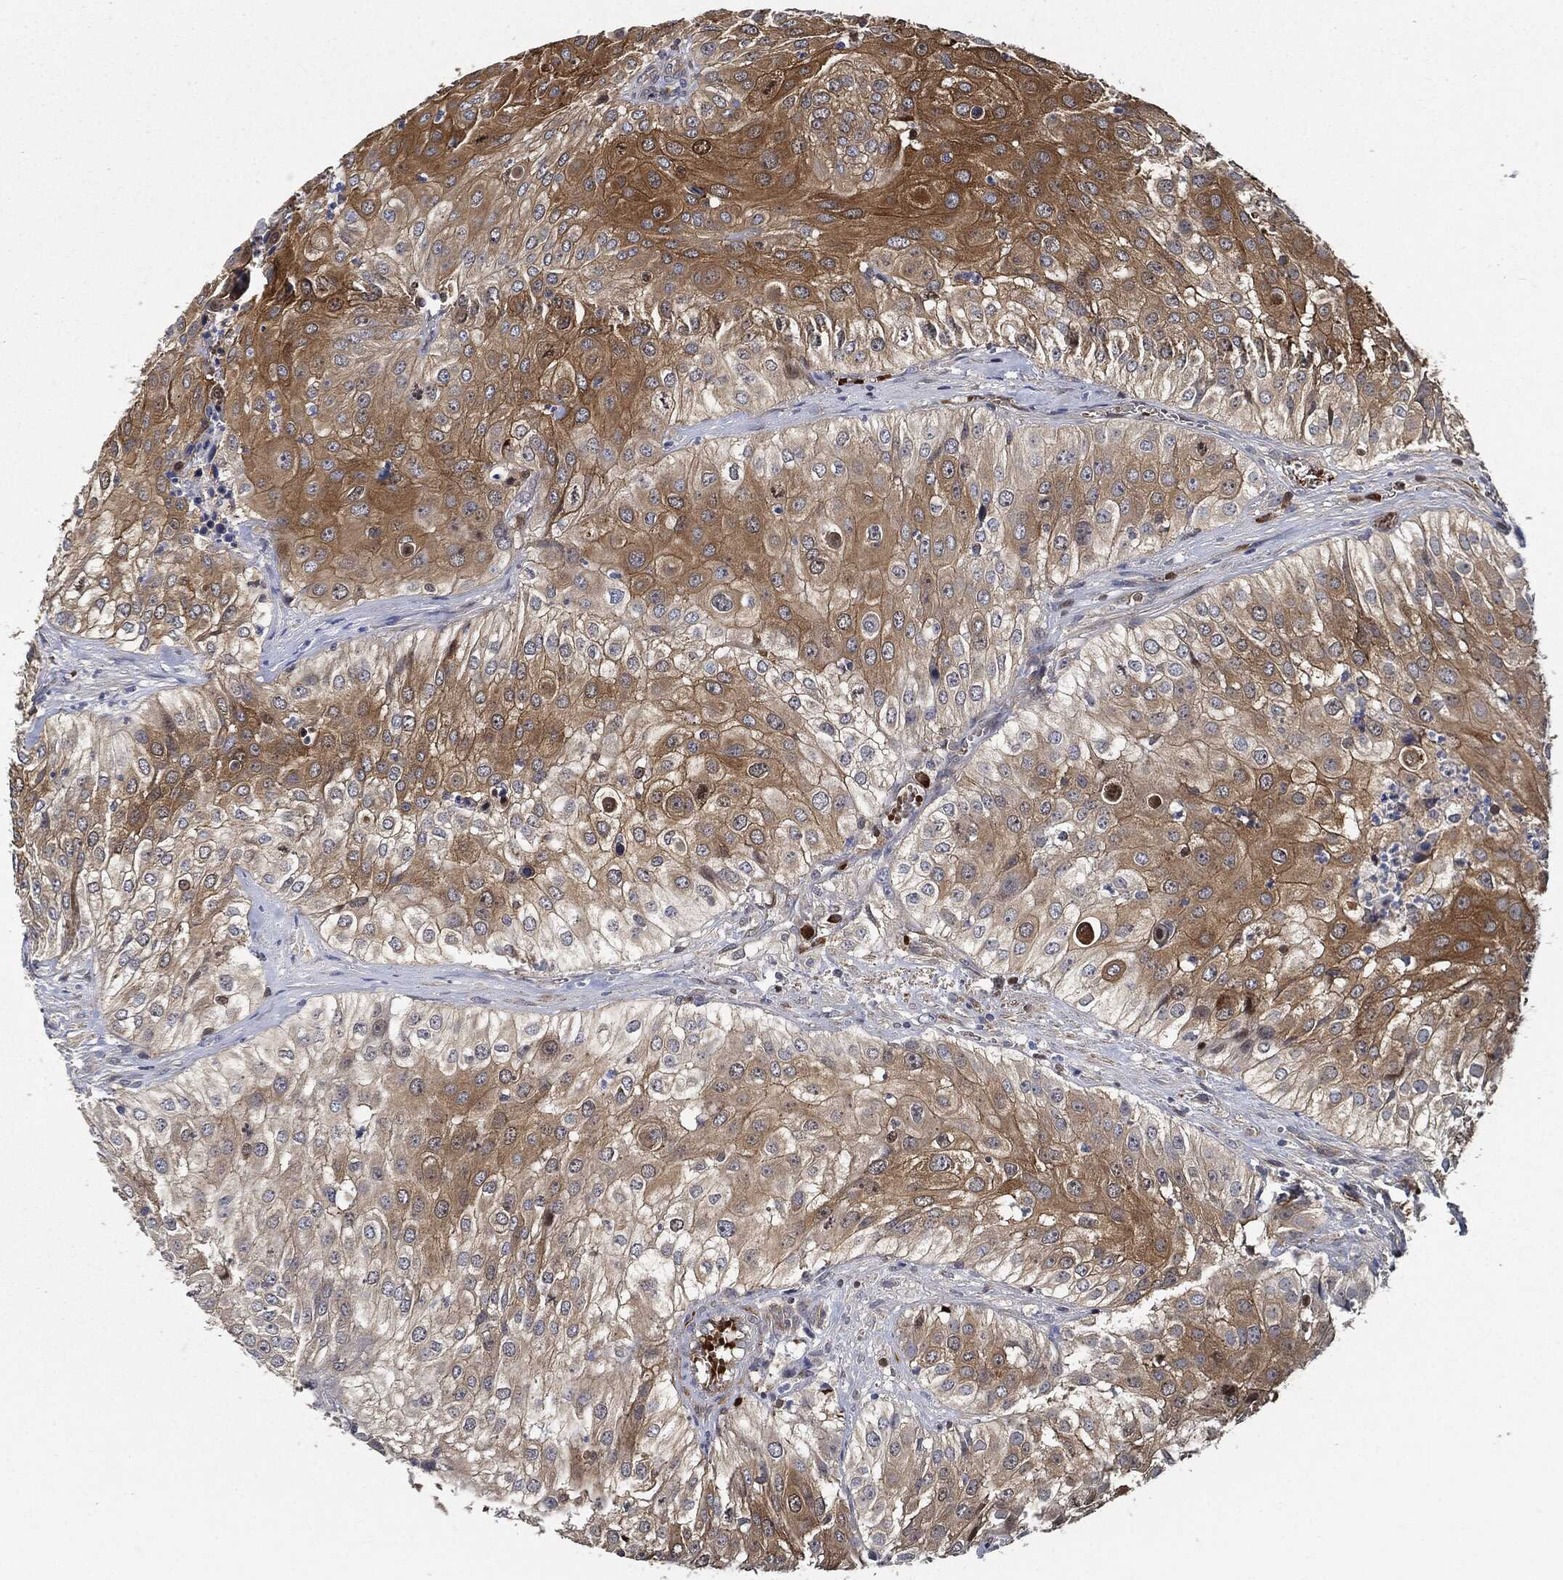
{"staining": {"intensity": "moderate", "quantity": "25%-75%", "location": "cytoplasmic/membranous"}, "tissue": "urothelial cancer", "cell_type": "Tumor cells", "image_type": "cancer", "snomed": [{"axis": "morphology", "description": "Urothelial carcinoma, High grade"}, {"axis": "topography", "description": "Urinary bladder"}], "caption": "Urothelial cancer stained with immunohistochemistry (IHC) demonstrates moderate cytoplasmic/membranous staining in about 25%-75% of tumor cells. (DAB (3,3'-diaminobenzidine) IHC, brown staining for protein, blue staining for nuclei).", "gene": "PRDX2", "patient": {"sex": "female", "age": 79}}